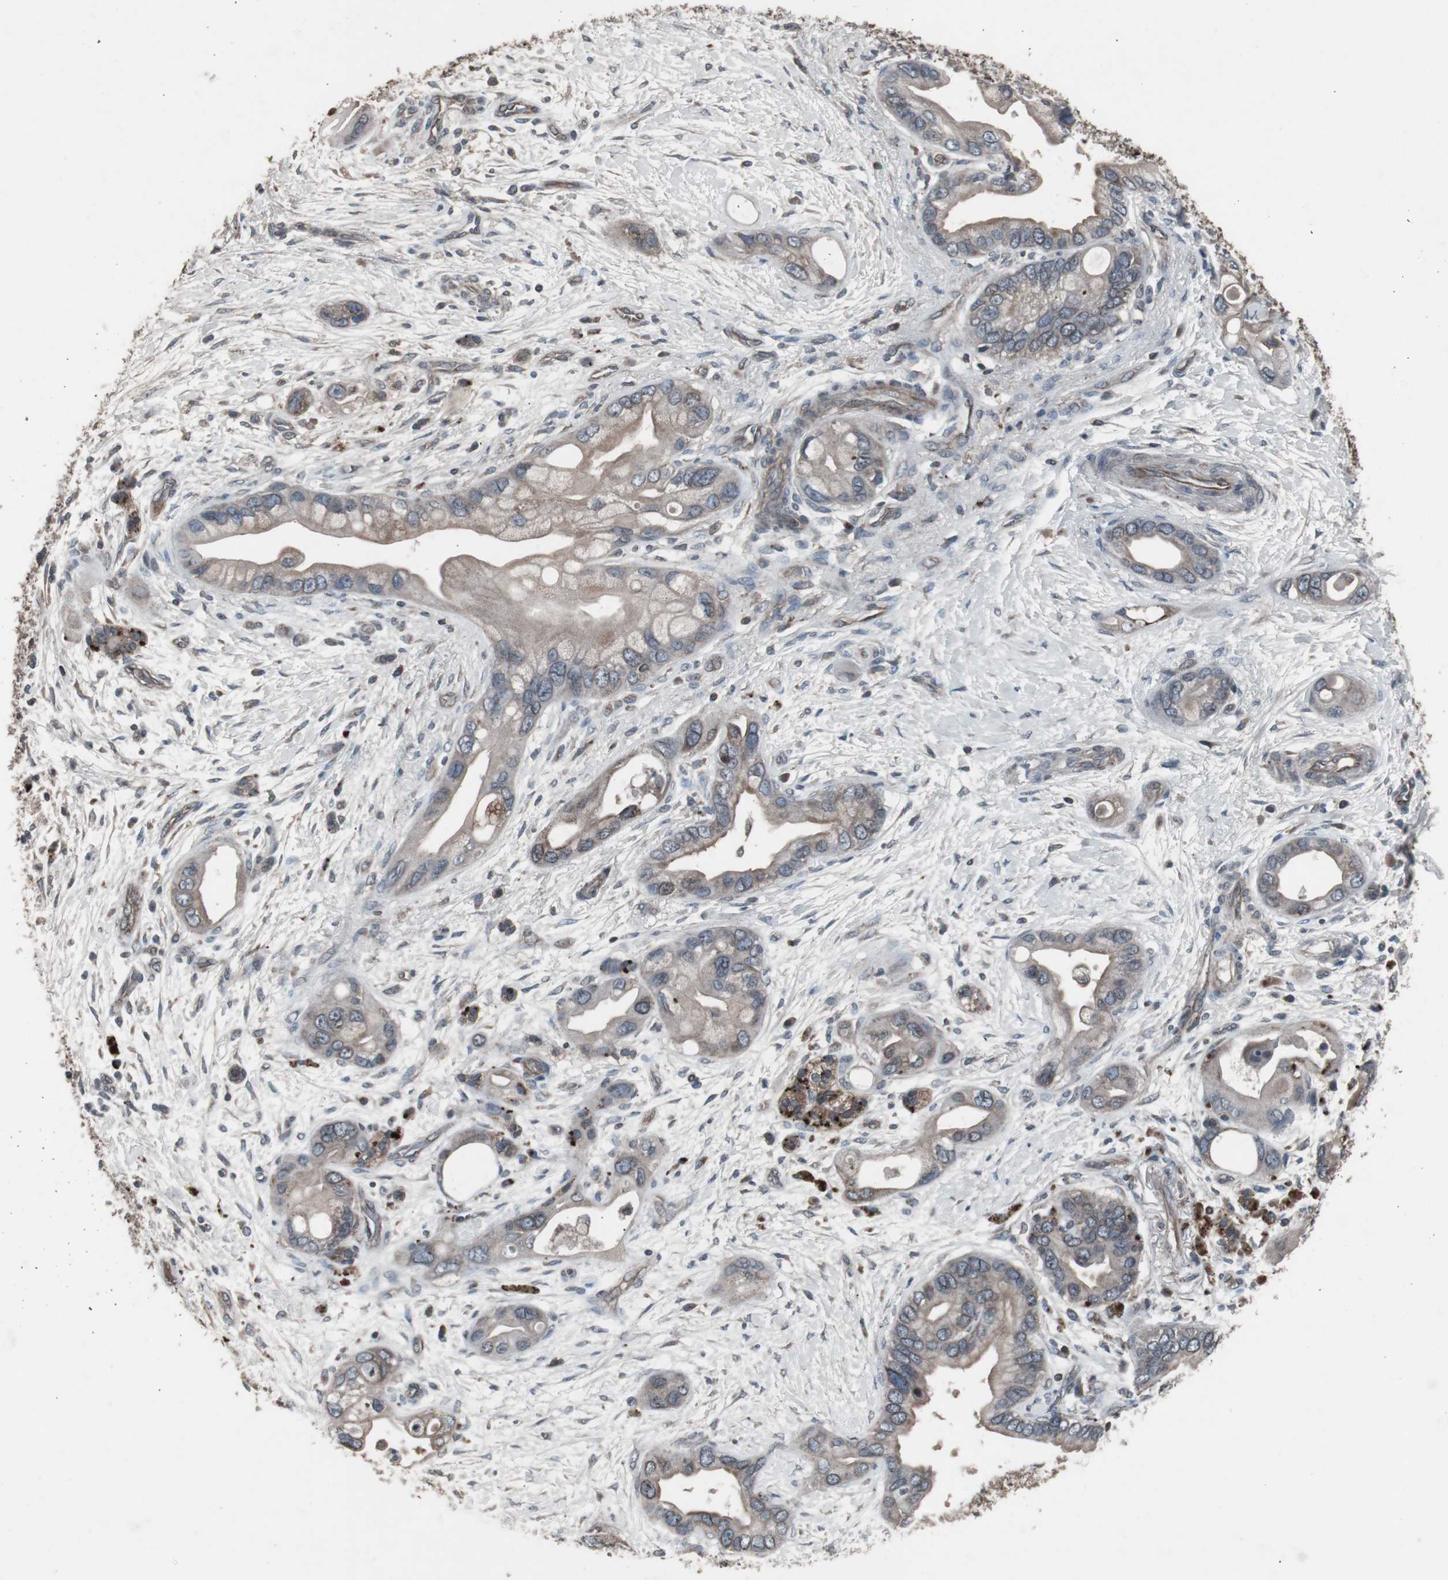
{"staining": {"intensity": "weak", "quantity": "<25%", "location": "cytoplasmic/membranous"}, "tissue": "pancreatic cancer", "cell_type": "Tumor cells", "image_type": "cancer", "snomed": [{"axis": "morphology", "description": "Adenocarcinoma, NOS"}, {"axis": "topography", "description": "Pancreas"}], "caption": "Protein analysis of pancreatic cancer (adenocarcinoma) shows no significant positivity in tumor cells.", "gene": "SSTR2", "patient": {"sex": "female", "age": 77}}